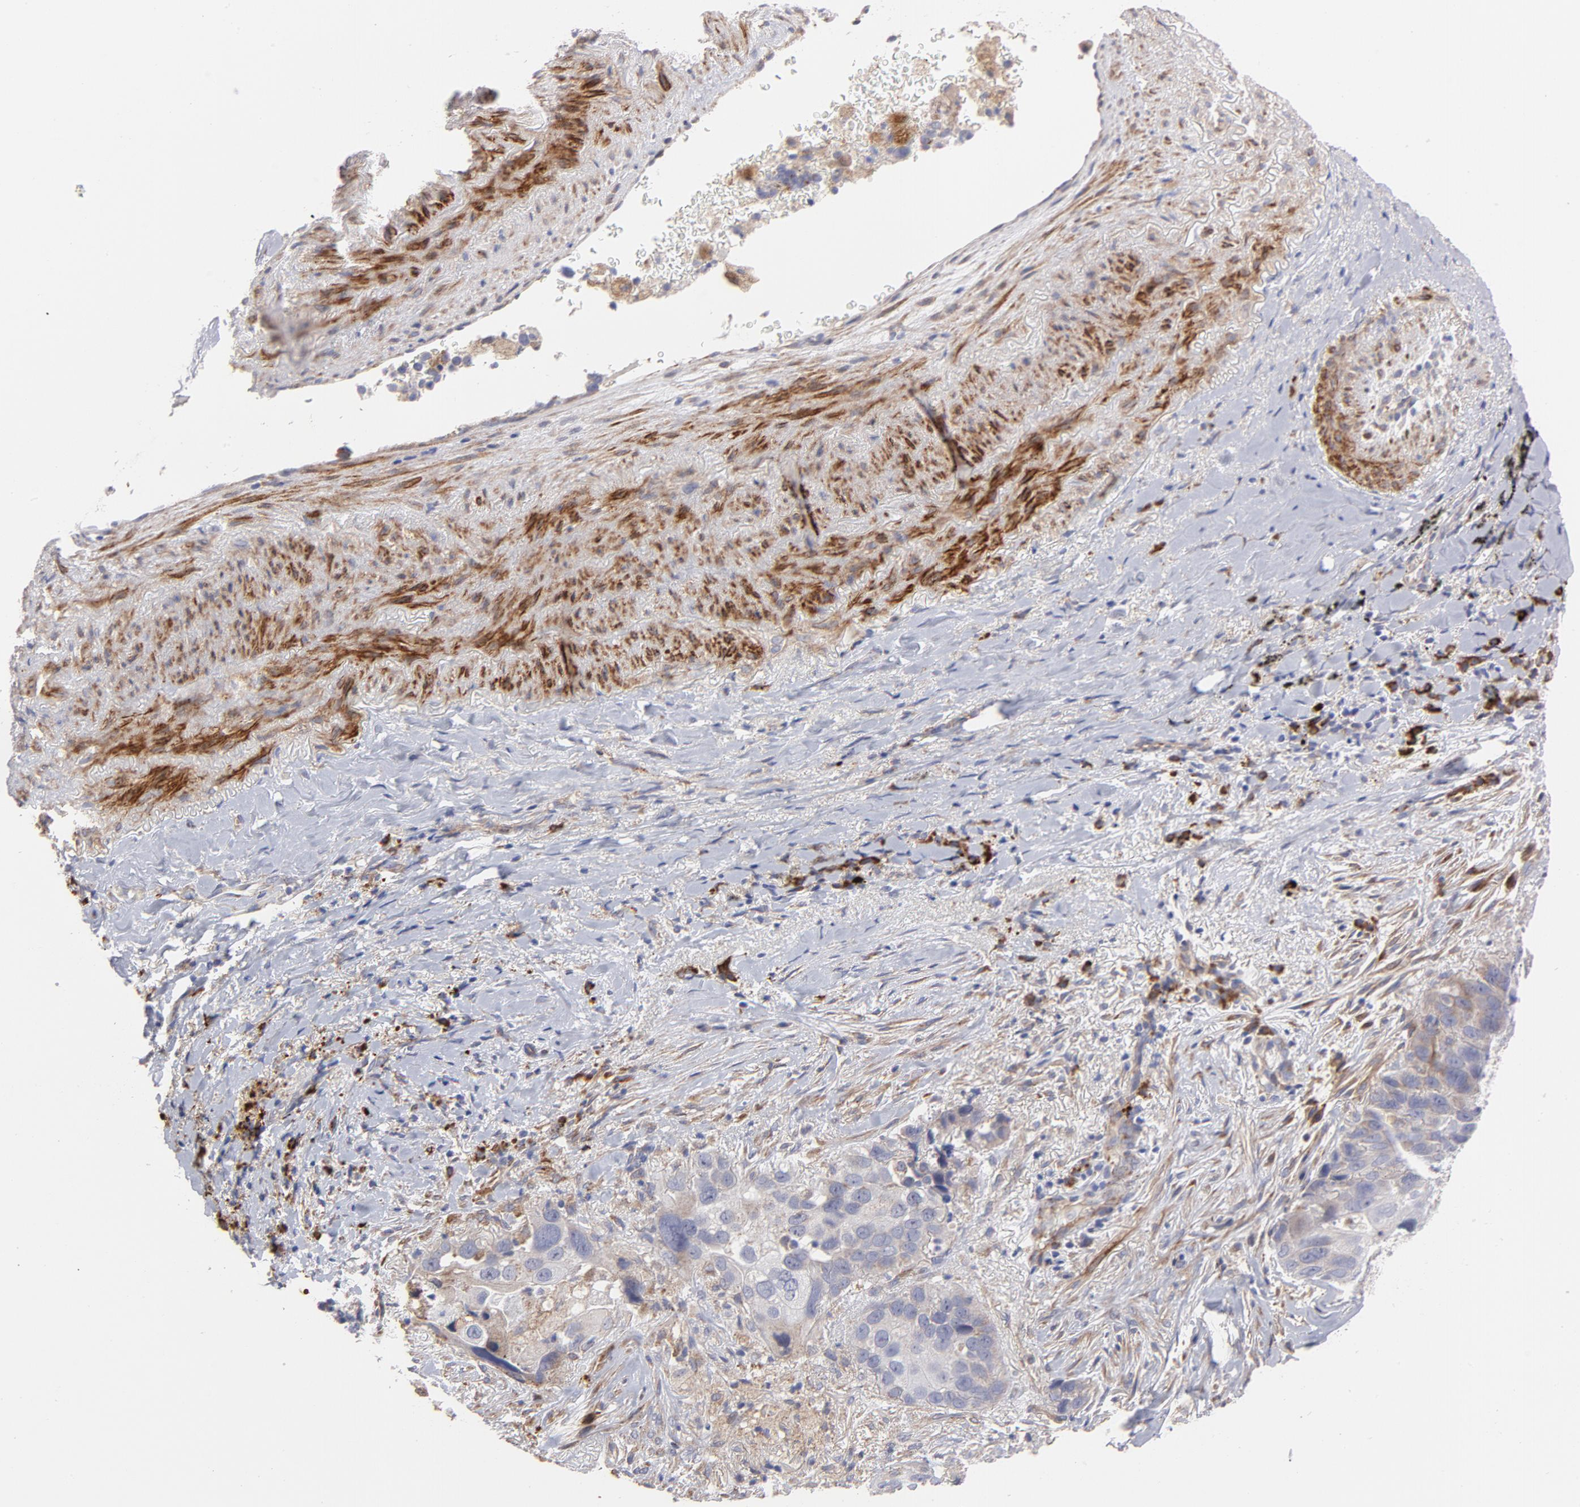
{"staining": {"intensity": "weak", "quantity": "<25%", "location": "cytoplasmic/membranous"}, "tissue": "lung cancer", "cell_type": "Tumor cells", "image_type": "cancer", "snomed": [{"axis": "morphology", "description": "Squamous cell carcinoma, NOS"}, {"axis": "topography", "description": "Lung"}], "caption": "Tumor cells show no significant expression in lung squamous cell carcinoma.", "gene": "RAPGEF3", "patient": {"sex": "male", "age": 54}}